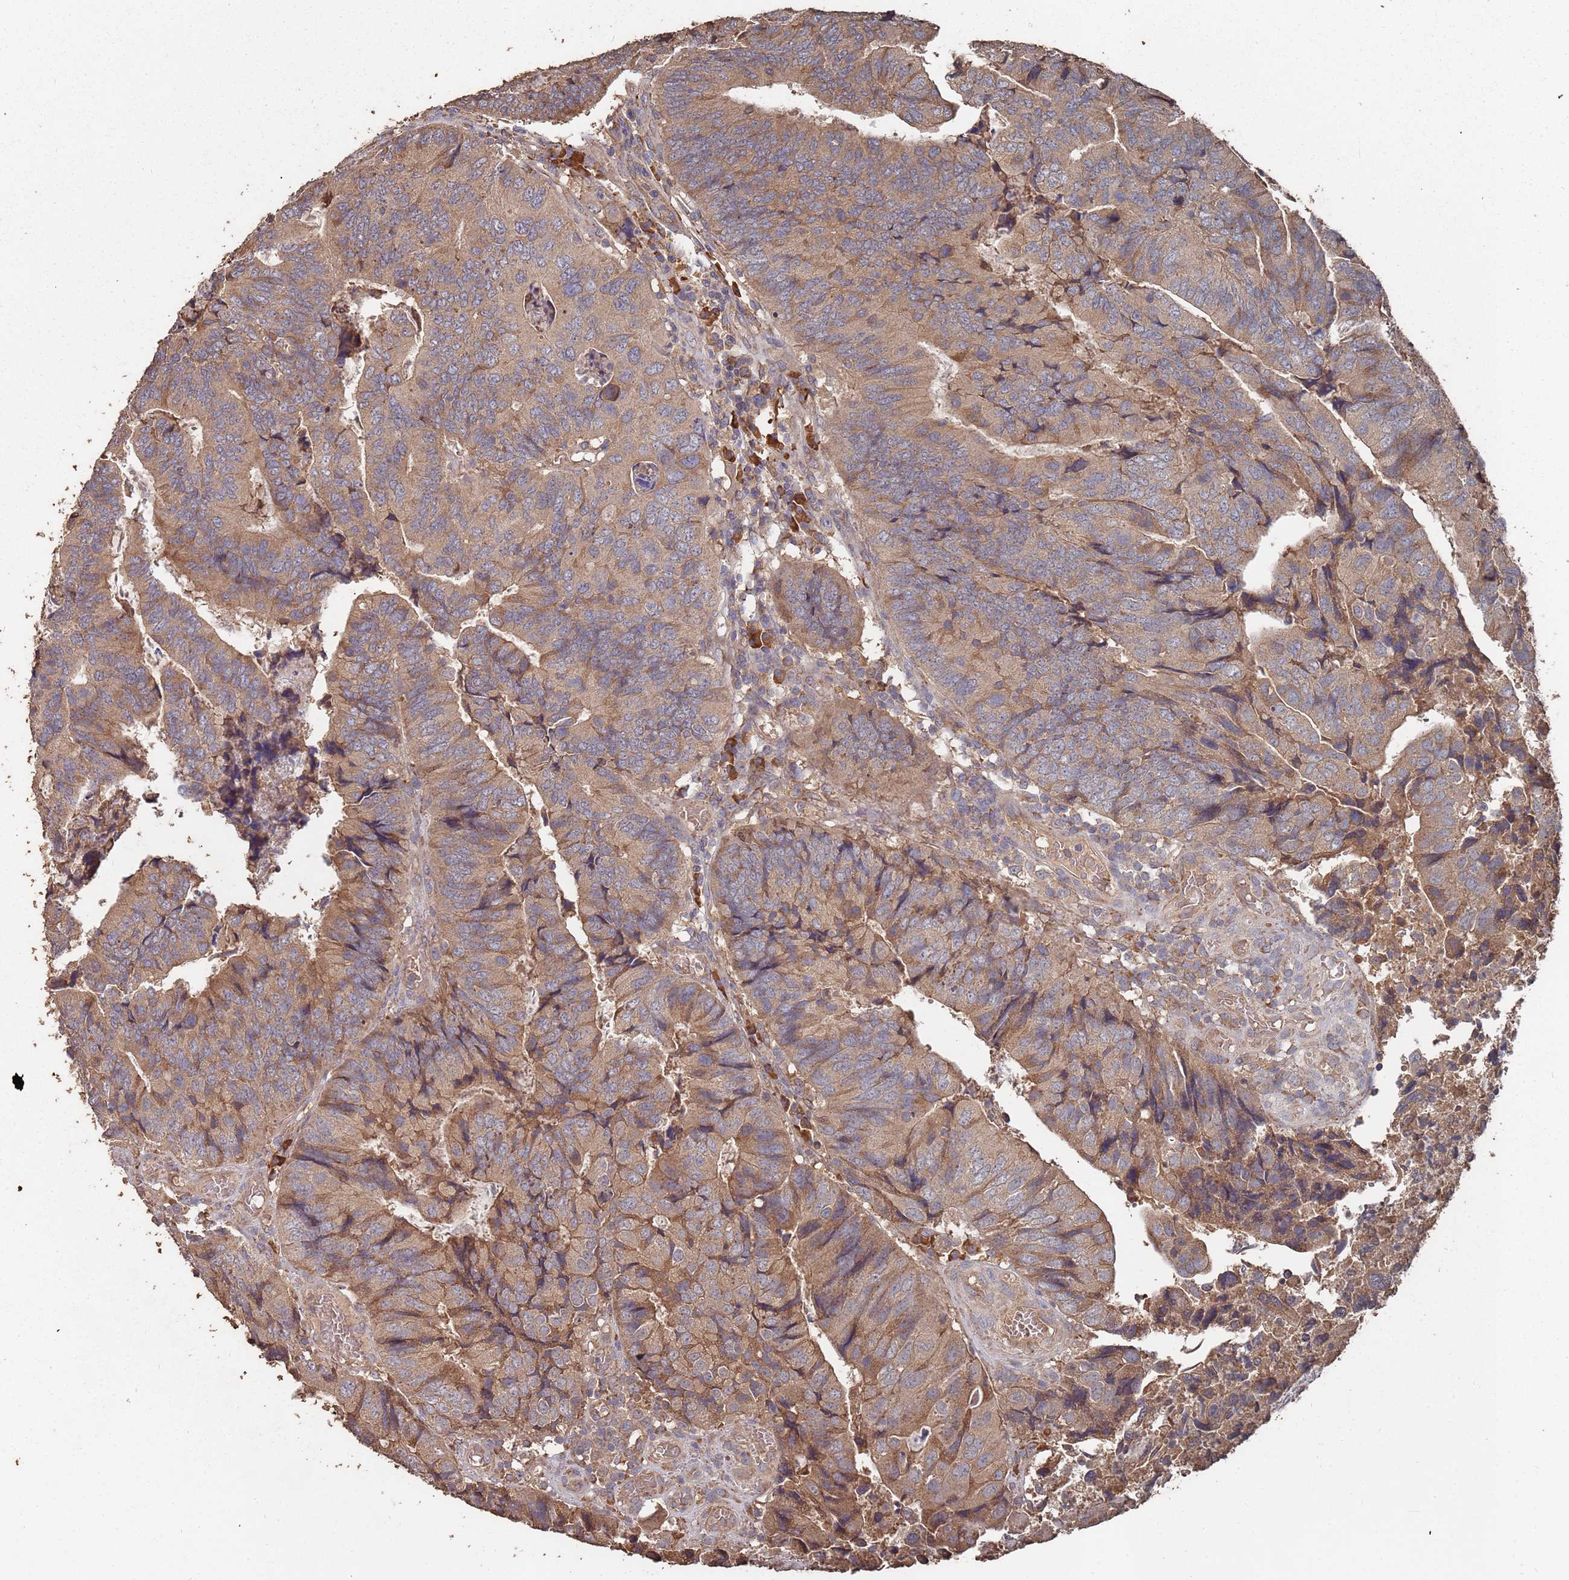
{"staining": {"intensity": "moderate", "quantity": ">75%", "location": "cytoplasmic/membranous"}, "tissue": "colorectal cancer", "cell_type": "Tumor cells", "image_type": "cancer", "snomed": [{"axis": "morphology", "description": "Adenocarcinoma, NOS"}, {"axis": "topography", "description": "Colon"}], "caption": "Moderate cytoplasmic/membranous expression is seen in approximately >75% of tumor cells in colorectal adenocarcinoma.", "gene": "ATG5", "patient": {"sex": "female", "age": 67}}